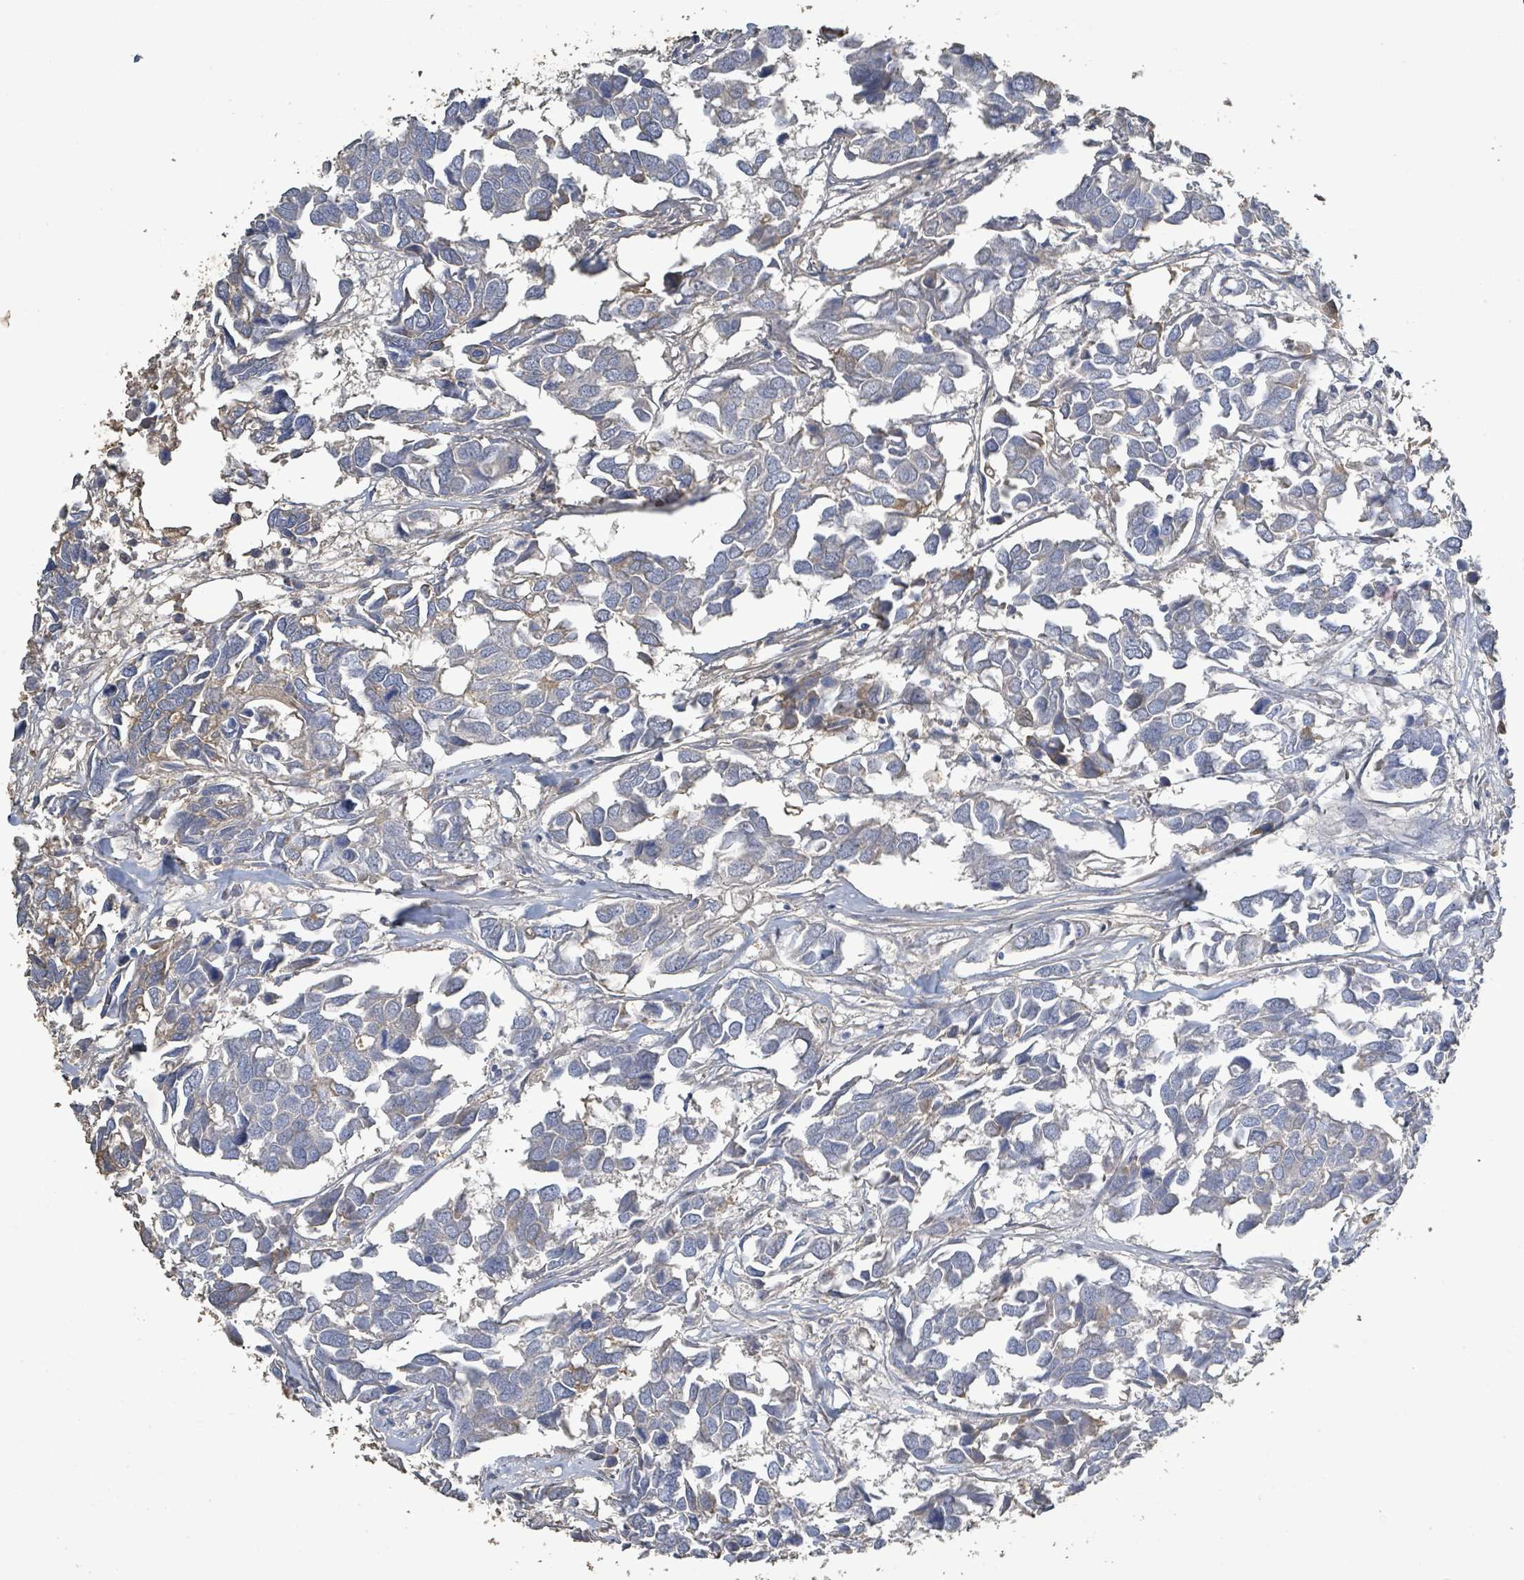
{"staining": {"intensity": "negative", "quantity": "none", "location": "none"}, "tissue": "breast cancer", "cell_type": "Tumor cells", "image_type": "cancer", "snomed": [{"axis": "morphology", "description": "Duct carcinoma"}, {"axis": "topography", "description": "Breast"}], "caption": "Protein analysis of breast cancer shows no significant positivity in tumor cells.", "gene": "ALG12", "patient": {"sex": "female", "age": 83}}